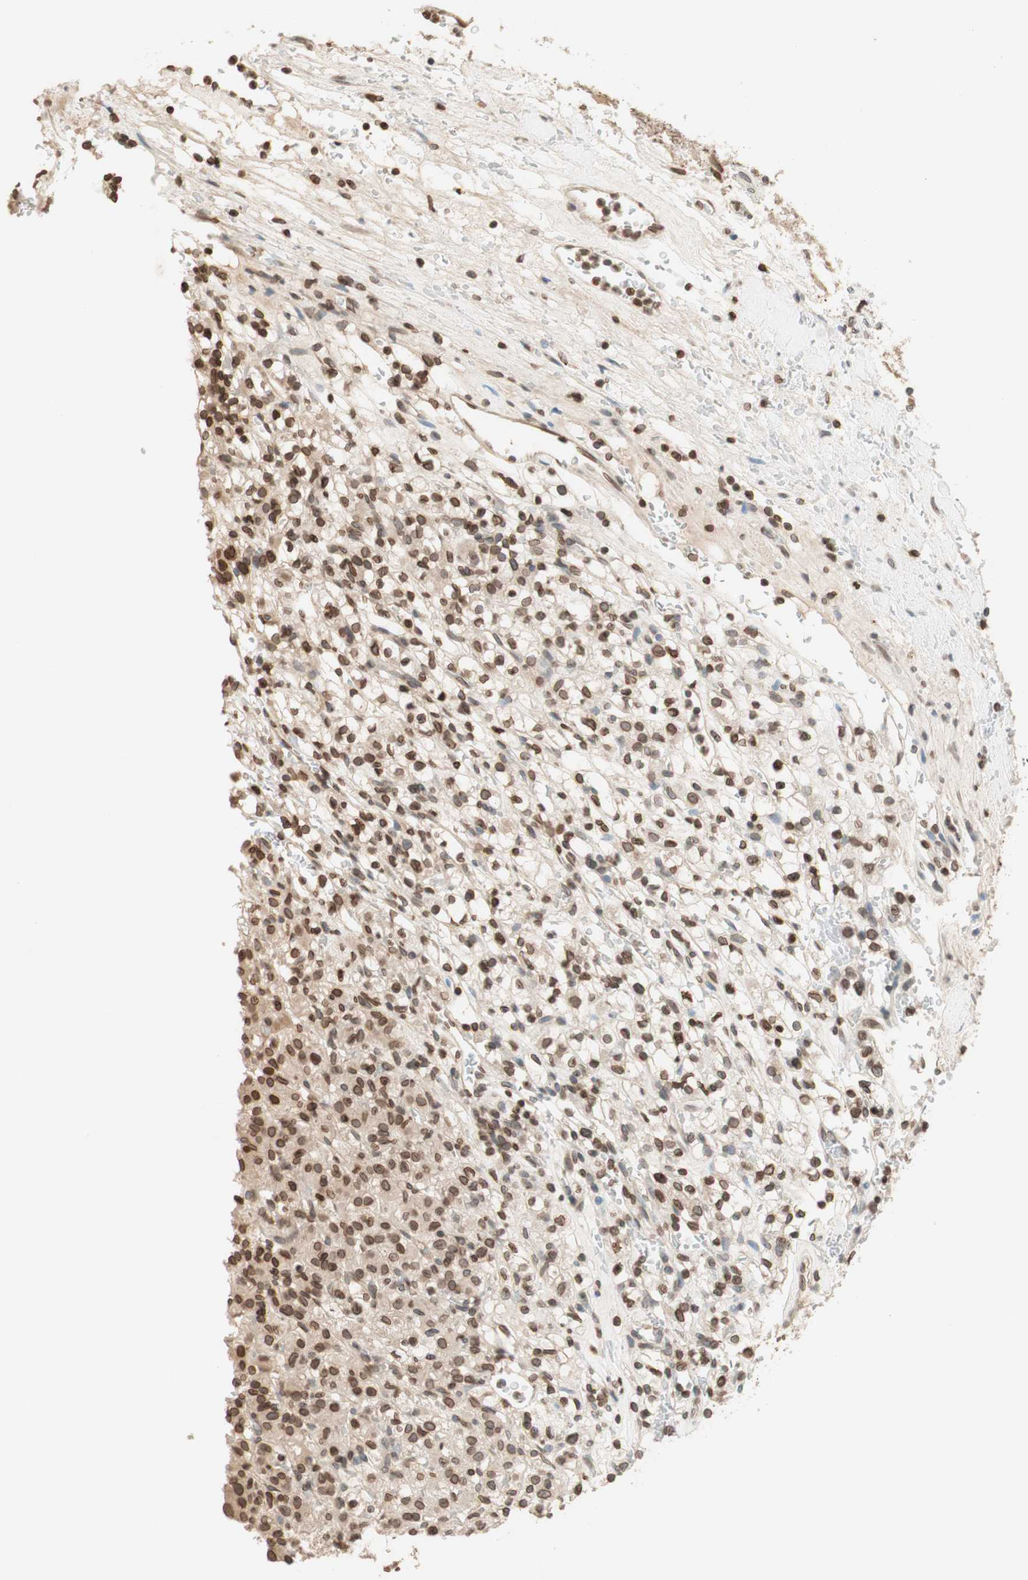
{"staining": {"intensity": "moderate", "quantity": ">75%", "location": "cytoplasmic/membranous,nuclear"}, "tissue": "renal cancer", "cell_type": "Tumor cells", "image_type": "cancer", "snomed": [{"axis": "morphology", "description": "Normal tissue, NOS"}, {"axis": "morphology", "description": "Adenocarcinoma, NOS"}, {"axis": "topography", "description": "Kidney"}], "caption": "Immunohistochemical staining of human renal cancer displays moderate cytoplasmic/membranous and nuclear protein staining in about >75% of tumor cells. The protein is shown in brown color, while the nuclei are stained blue.", "gene": "TMPO", "patient": {"sex": "female", "age": 72}}